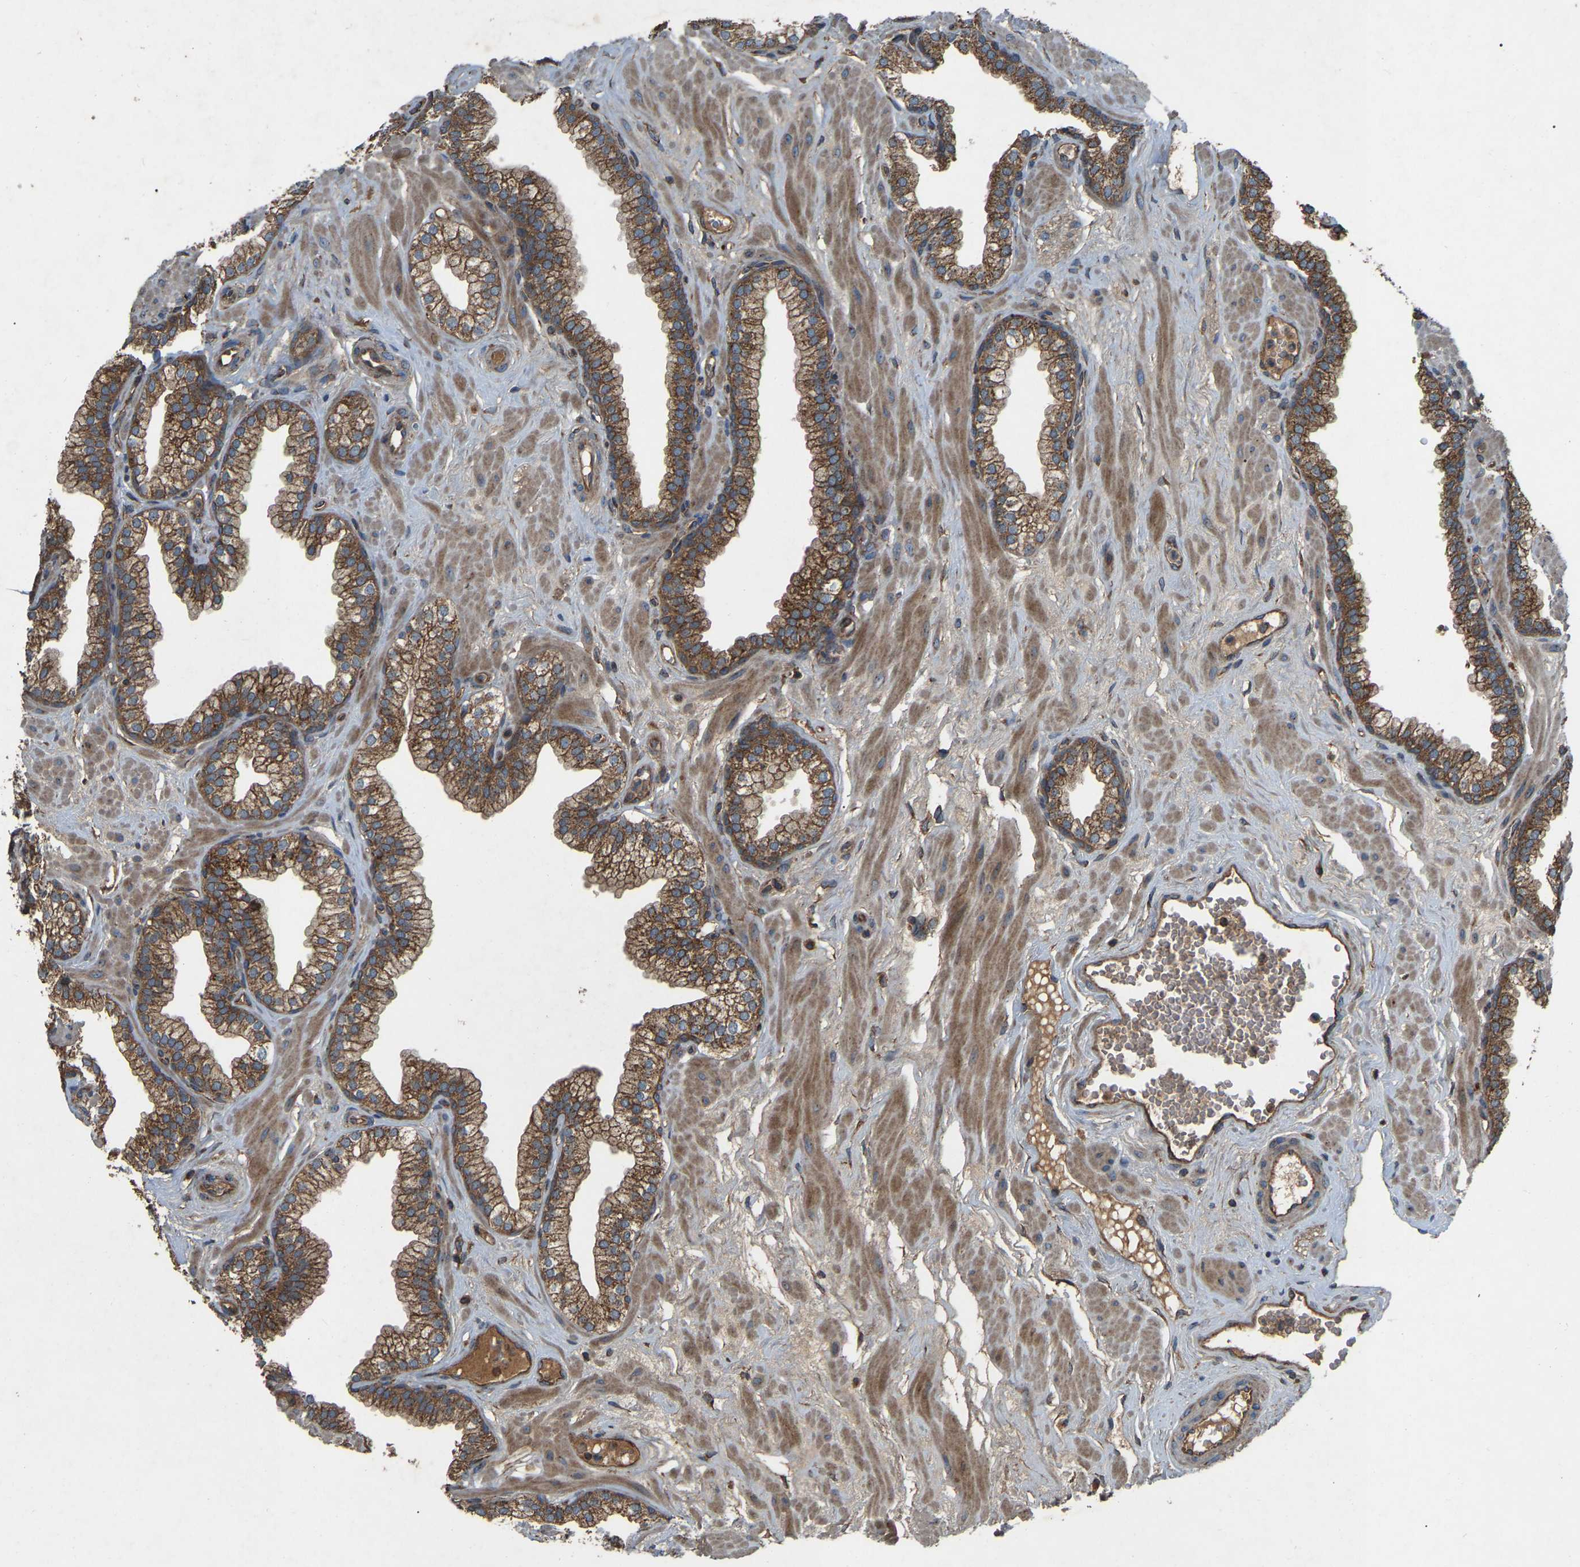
{"staining": {"intensity": "moderate", "quantity": ">75%", "location": "cytoplasmic/membranous"}, "tissue": "prostate", "cell_type": "Glandular cells", "image_type": "normal", "snomed": [{"axis": "morphology", "description": "Normal tissue, NOS"}, {"axis": "morphology", "description": "Urothelial carcinoma, Low grade"}, {"axis": "topography", "description": "Urinary bladder"}, {"axis": "topography", "description": "Prostate"}], "caption": "A brown stain shows moderate cytoplasmic/membranous staining of a protein in glandular cells of benign prostate.", "gene": "SAMD9L", "patient": {"sex": "male", "age": 60}}